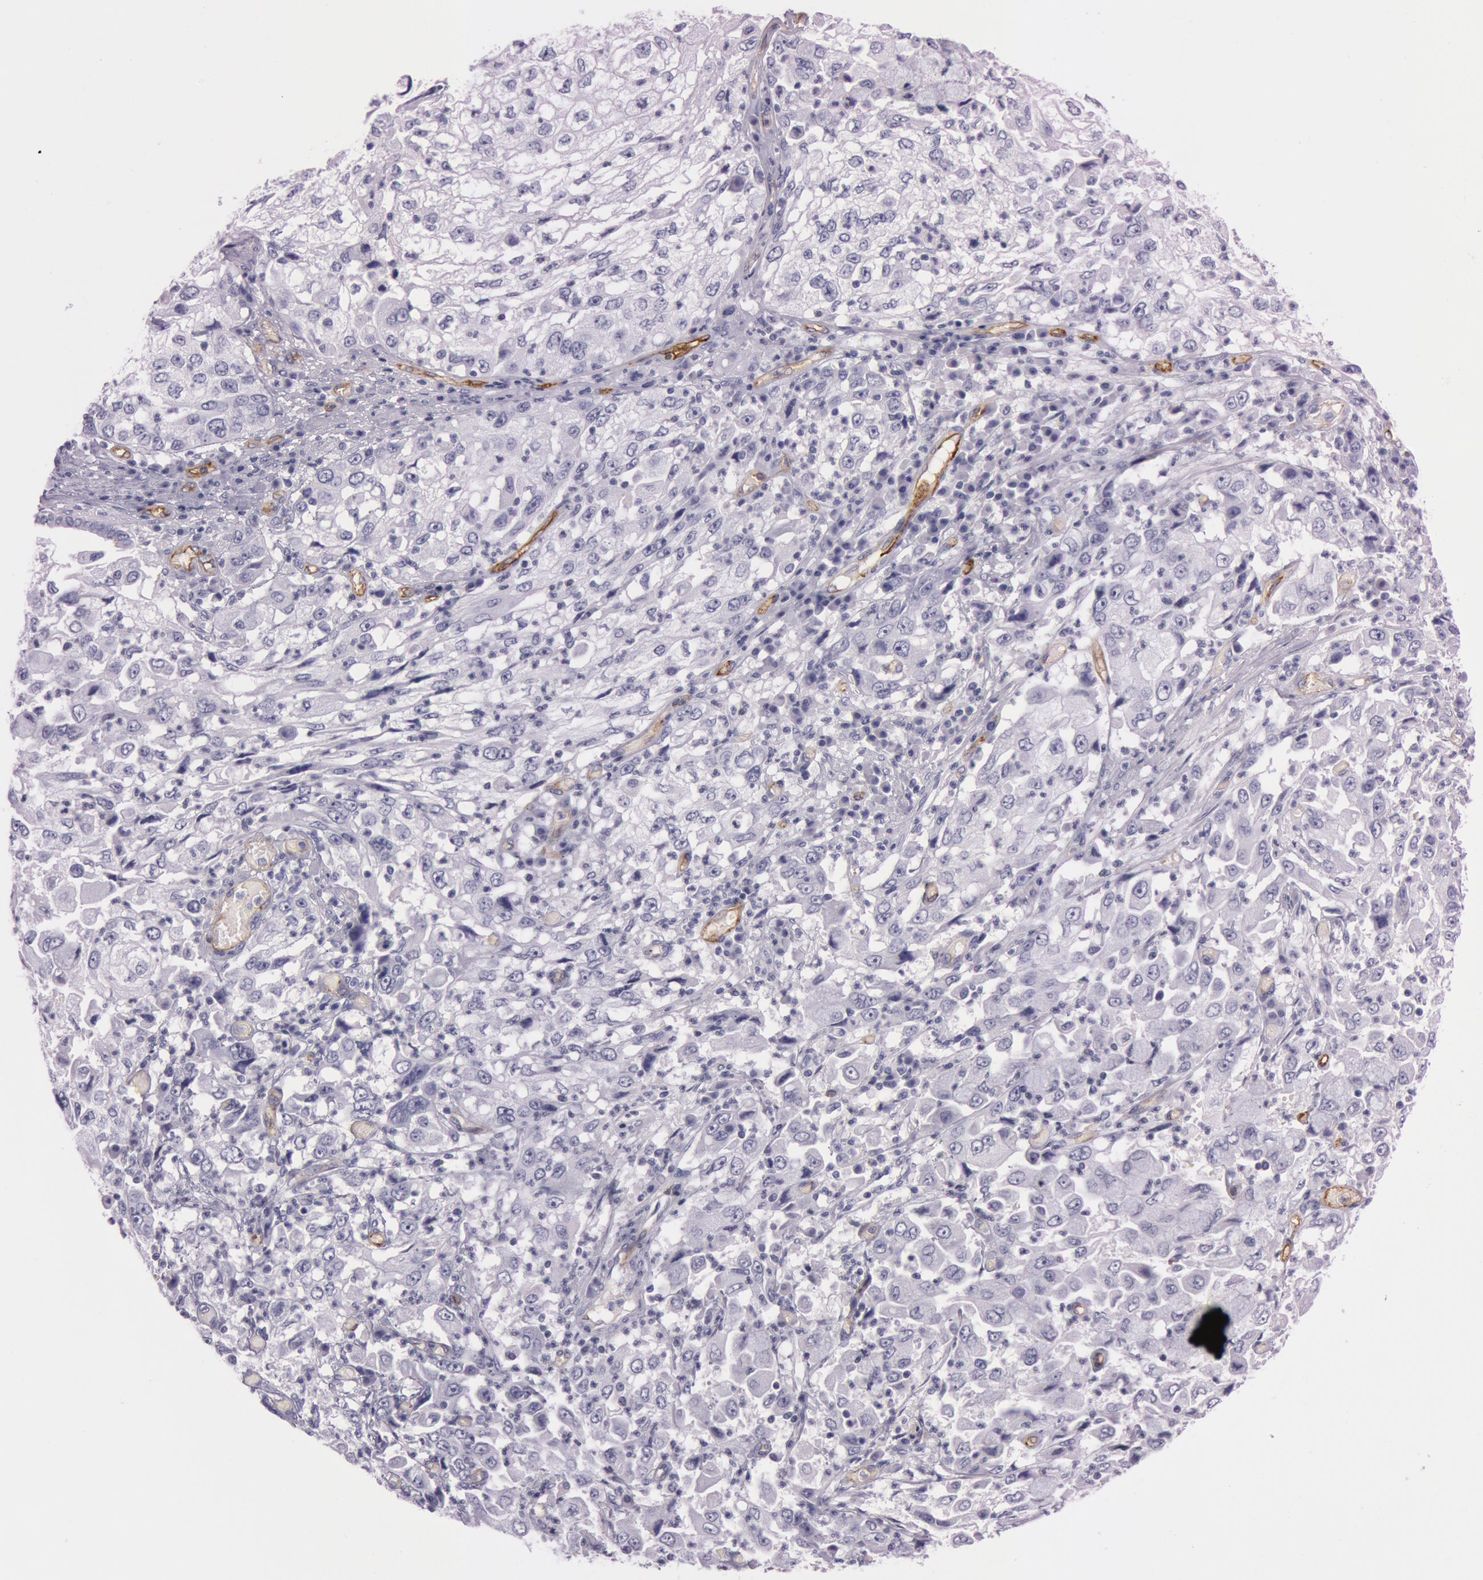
{"staining": {"intensity": "negative", "quantity": "none", "location": "none"}, "tissue": "cervical cancer", "cell_type": "Tumor cells", "image_type": "cancer", "snomed": [{"axis": "morphology", "description": "Squamous cell carcinoma, NOS"}, {"axis": "topography", "description": "Cervix"}], "caption": "This is a photomicrograph of IHC staining of cervical cancer, which shows no staining in tumor cells.", "gene": "FOLH1", "patient": {"sex": "female", "age": 36}}